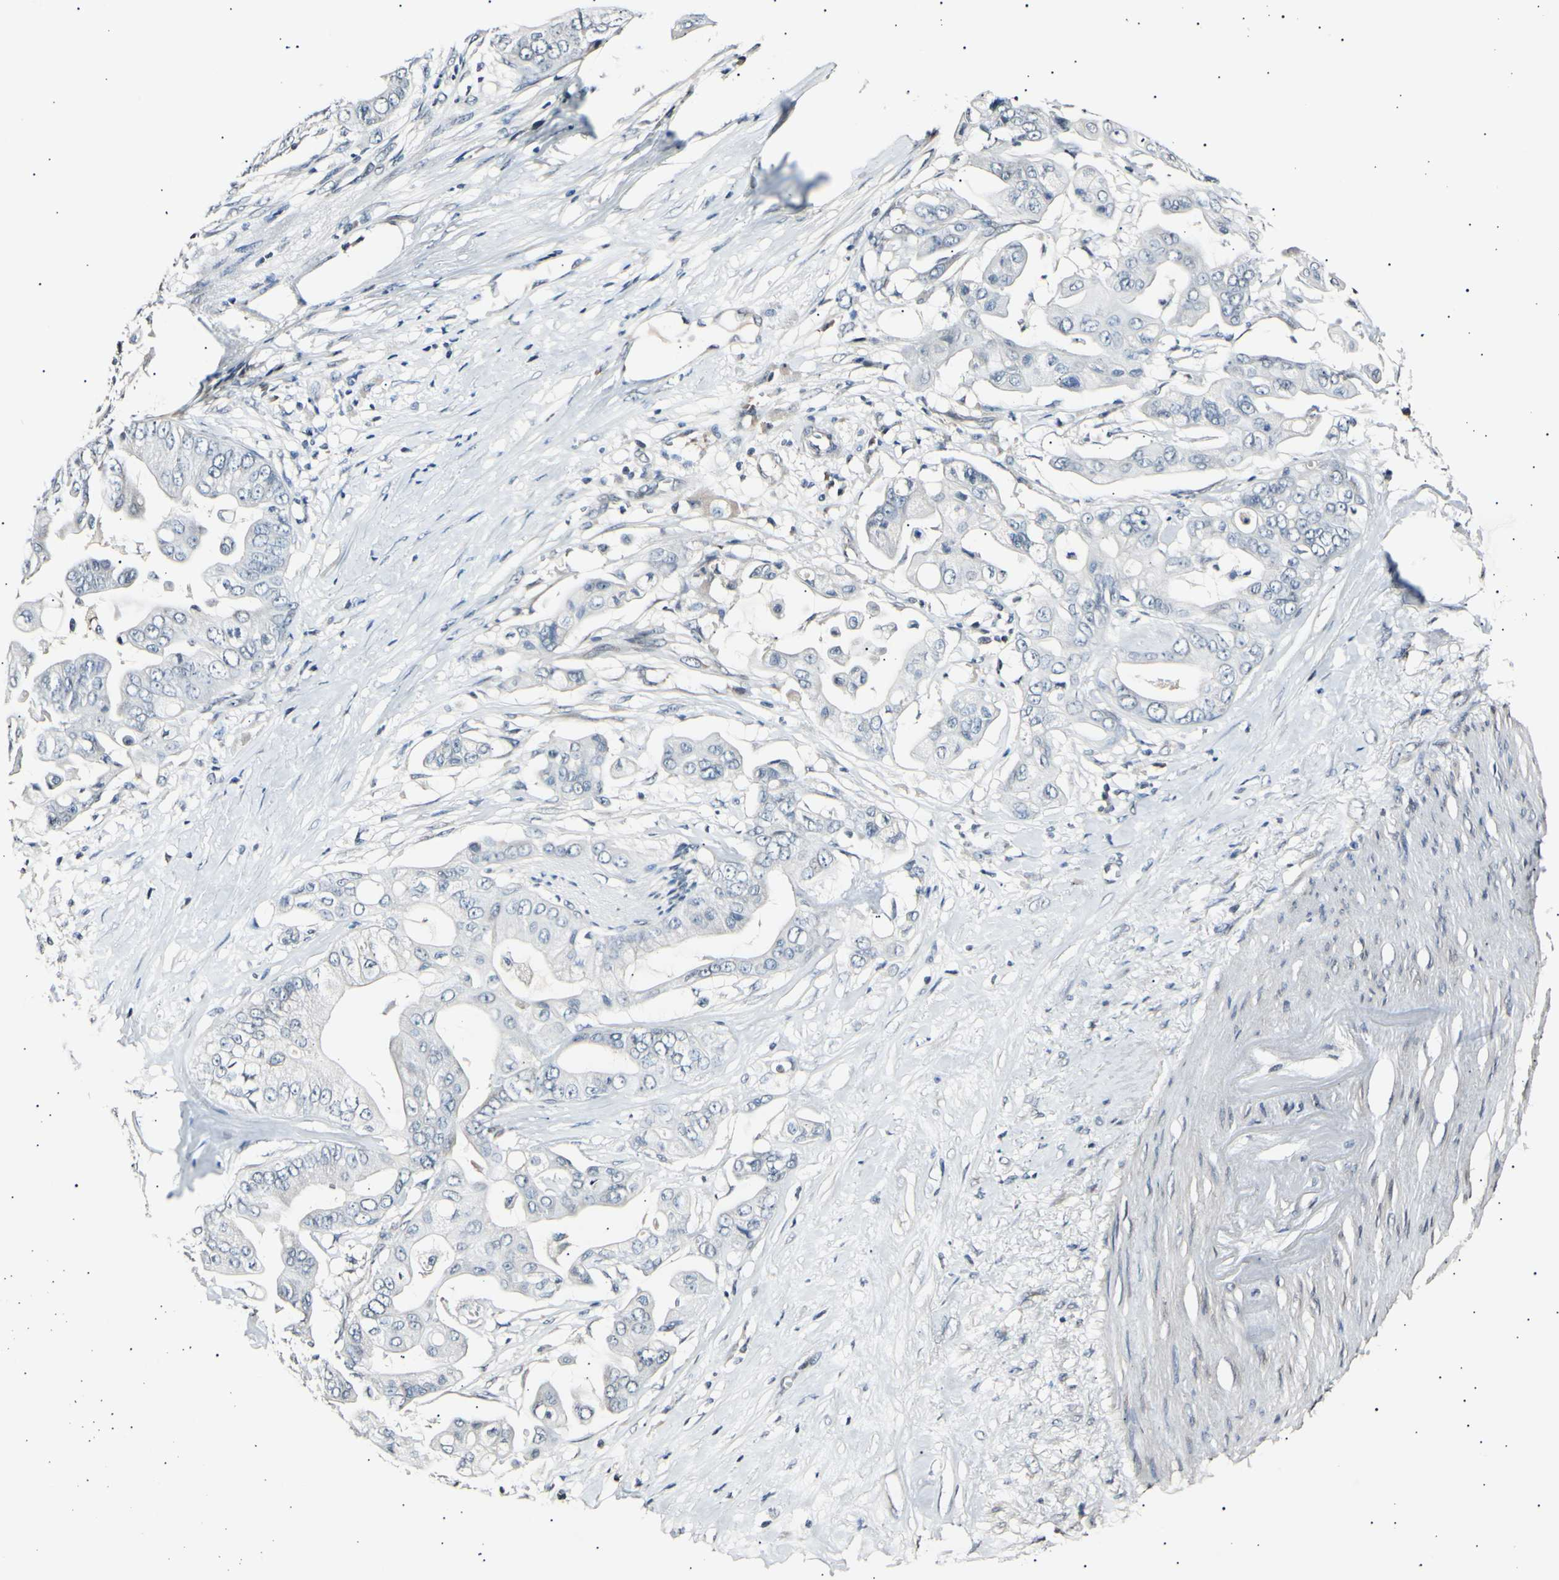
{"staining": {"intensity": "negative", "quantity": "none", "location": "none"}, "tissue": "pancreatic cancer", "cell_type": "Tumor cells", "image_type": "cancer", "snomed": [{"axis": "morphology", "description": "Adenocarcinoma, NOS"}, {"axis": "topography", "description": "Pancreas"}], "caption": "The immunohistochemistry histopathology image has no significant staining in tumor cells of pancreatic cancer tissue.", "gene": "AK1", "patient": {"sex": "female", "age": 75}}